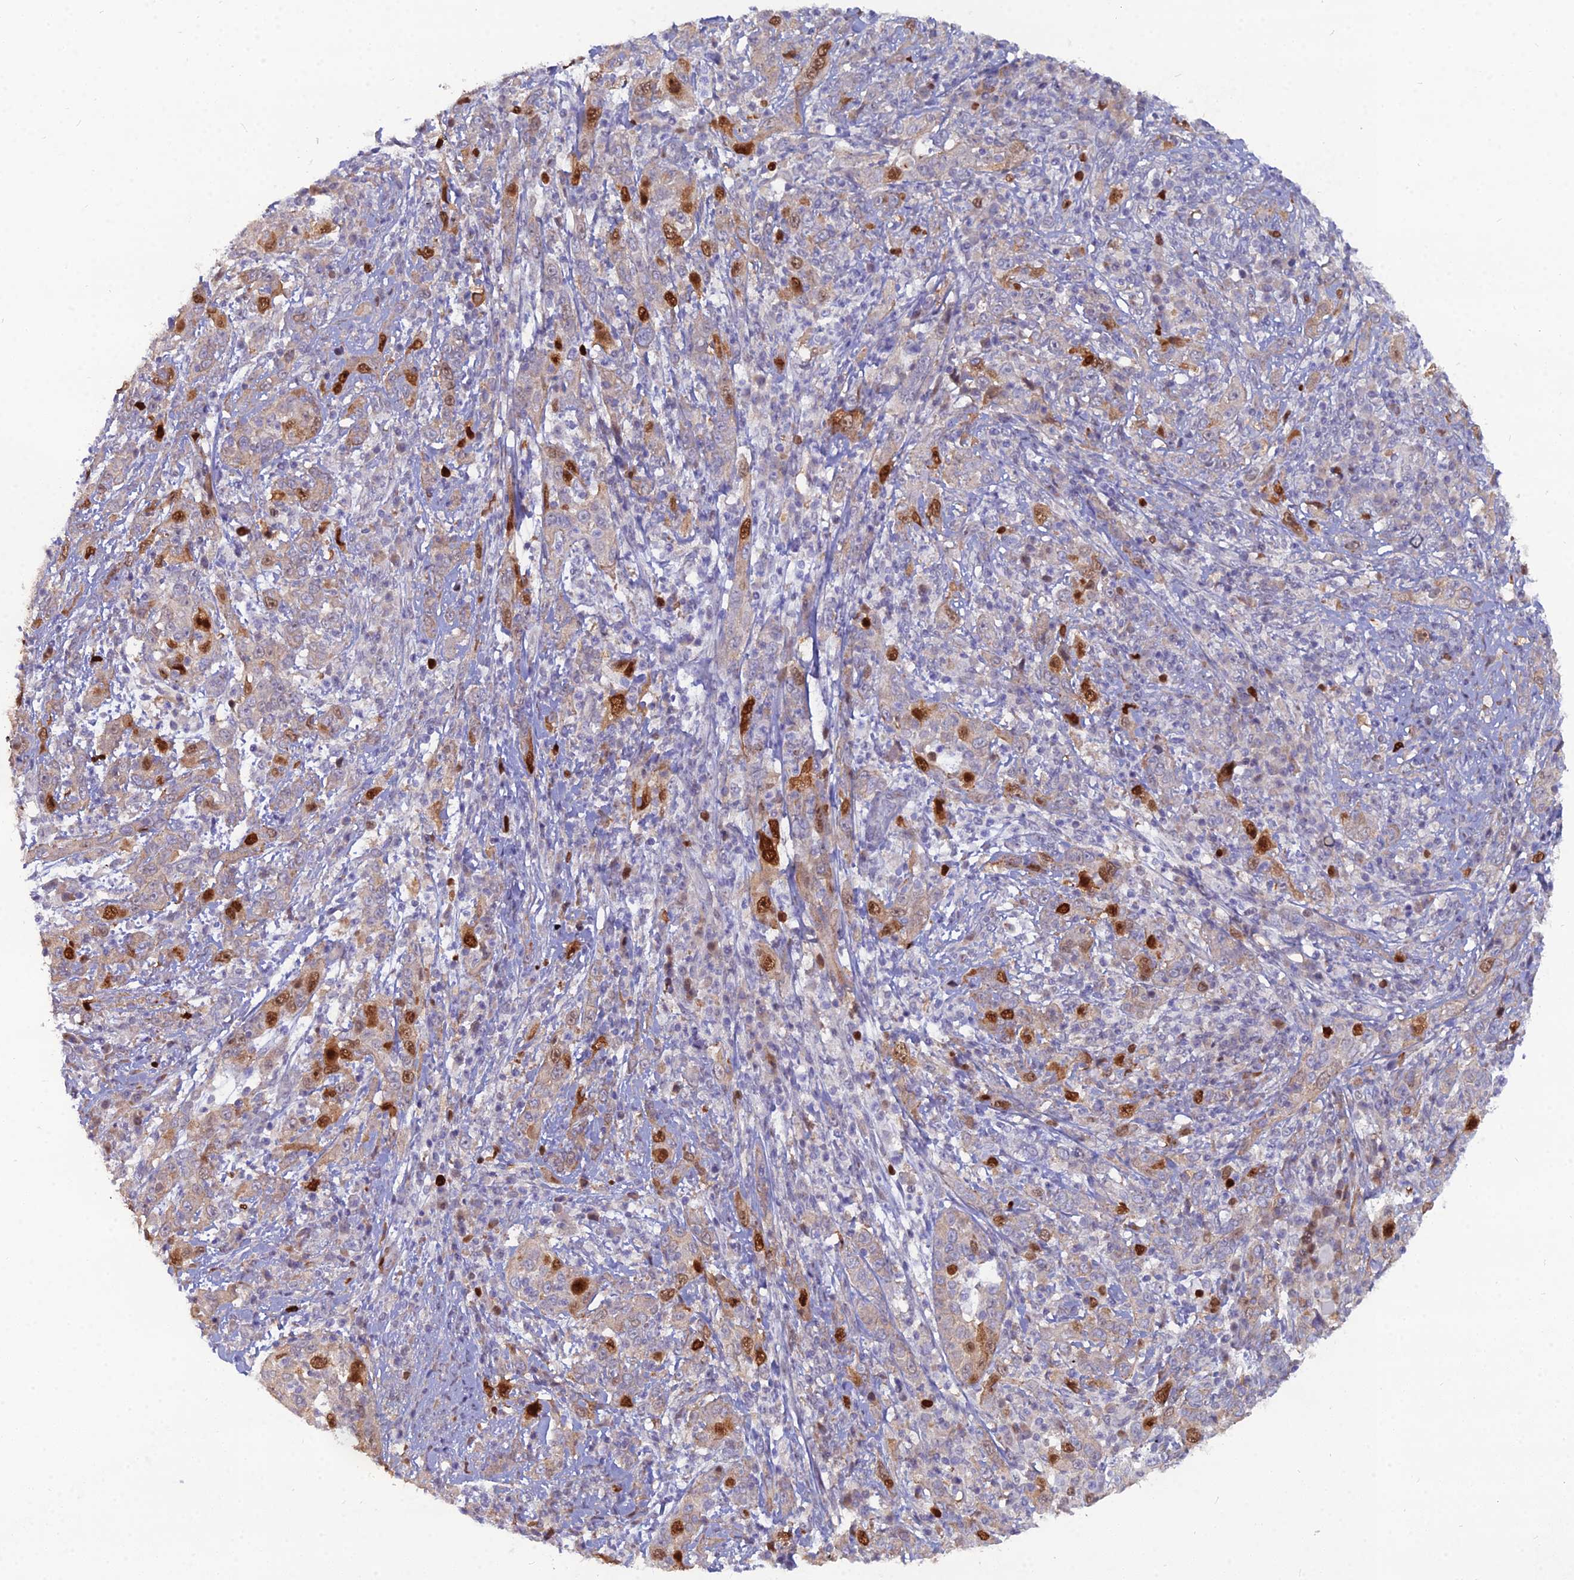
{"staining": {"intensity": "strong", "quantity": "<25%", "location": "nuclear"}, "tissue": "cervical cancer", "cell_type": "Tumor cells", "image_type": "cancer", "snomed": [{"axis": "morphology", "description": "Squamous cell carcinoma, NOS"}, {"axis": "topography", "description": "Cervix"}], "caption": "Immunohistochemical staining of squamous cell carcinoma (cervical) demonstrates medium levels of strong nuclear protein positivity in approximately <25% of tumor cells. (IHC, brightfield microscopy, high magnification).", "gene": "NUSAP1", "patient": {"sex": "female", "age": 46}}